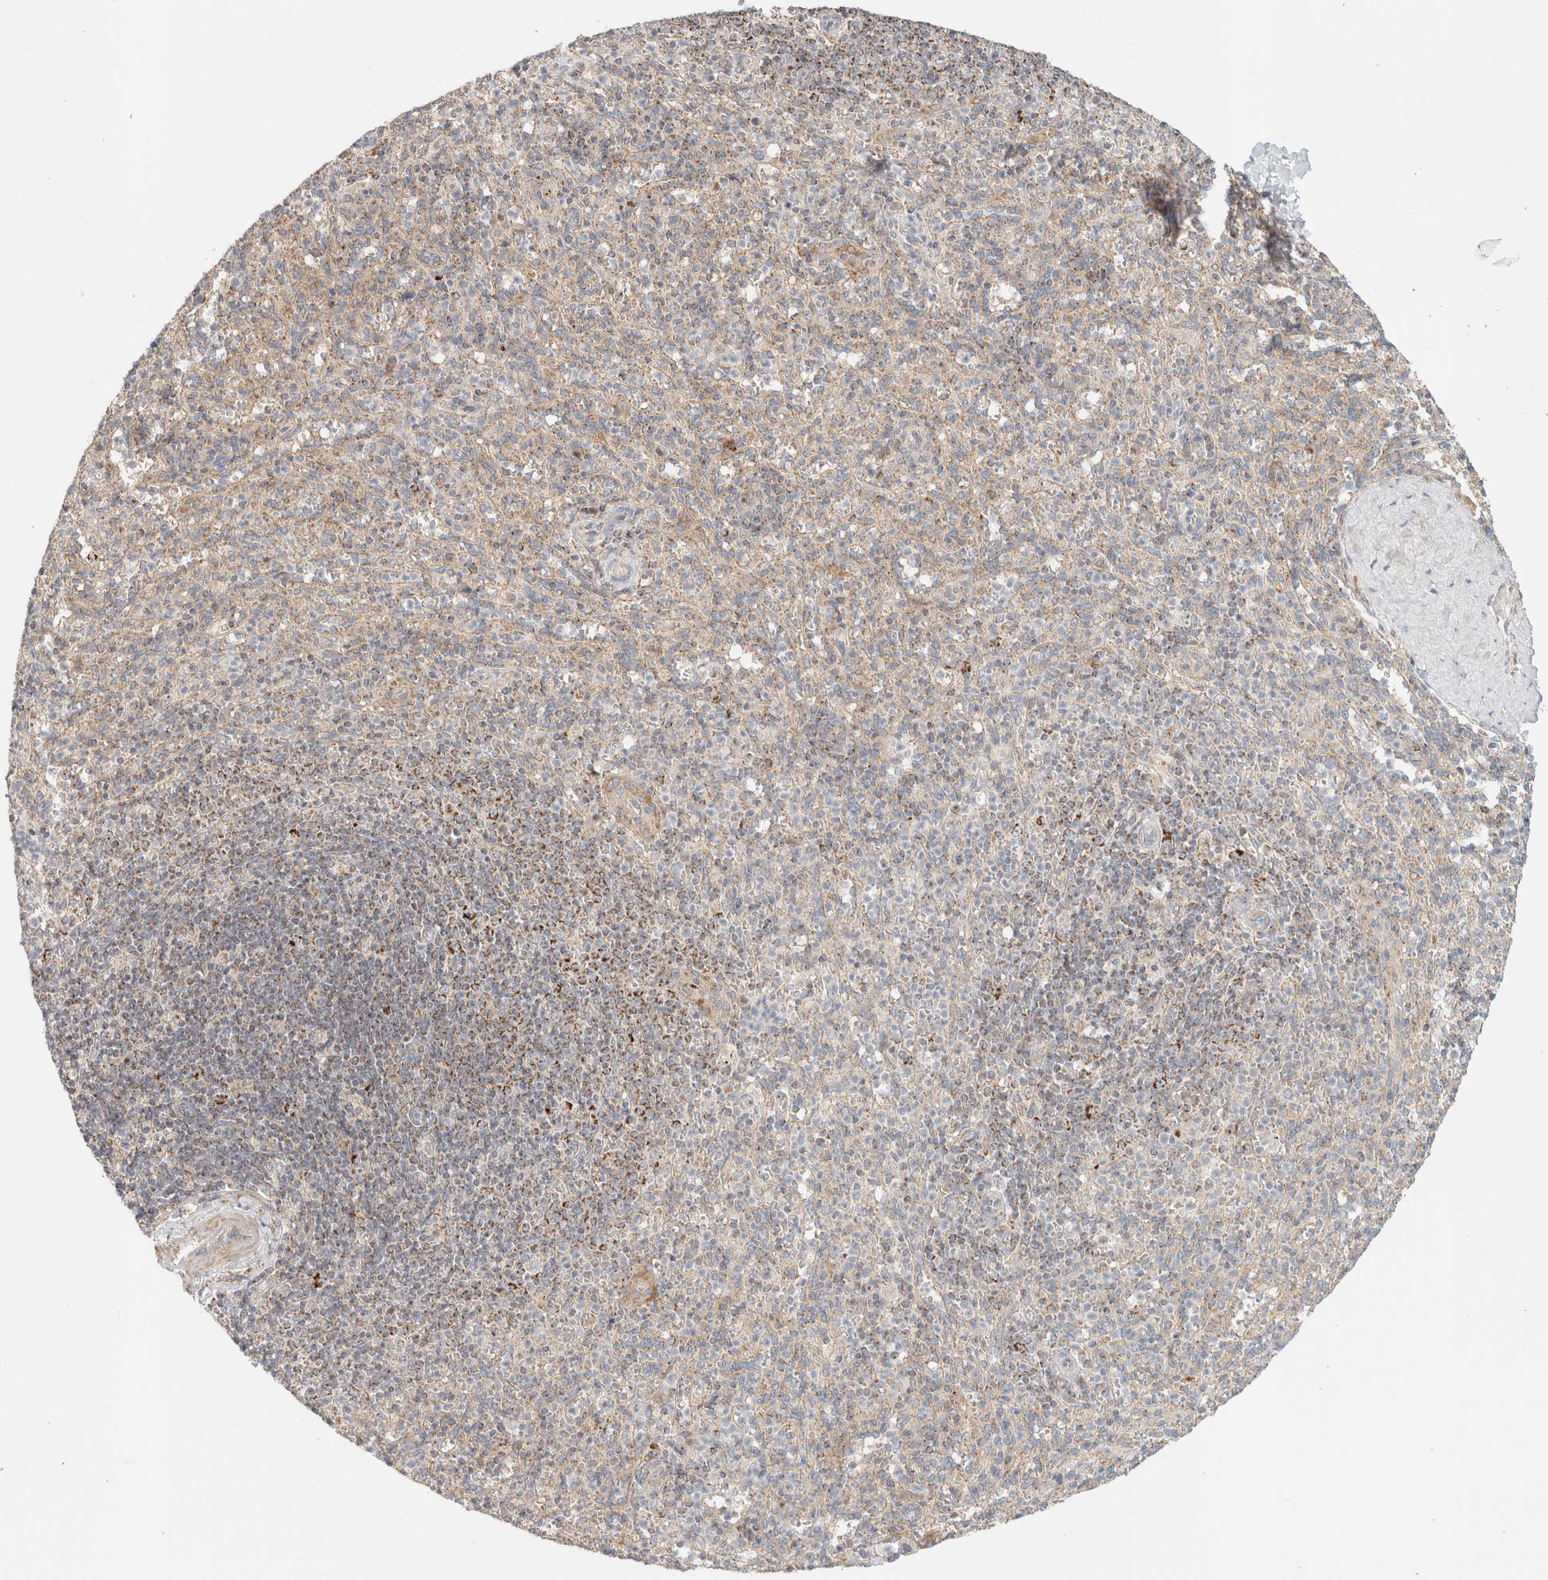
{"staining": {"intensity": "weak", "quantity": "<25%", "location": "cytoplasmic/membranous"}, "tissue": "spleen", "cell_type": "Cells in red pulp", "image_type": "normal", "snomed": [{"axis": "morphology", "description": "Normal tissue, NOS"}, {"axis": "topography", "description": "Spleen"}], "caption": "This is an immunohistochemistry (IHC) histopathology image of normal spleen. There is no positivity in cells in red pulp.", "gene": "MRM3", "patient": {"sex": "male", "age": 36}}